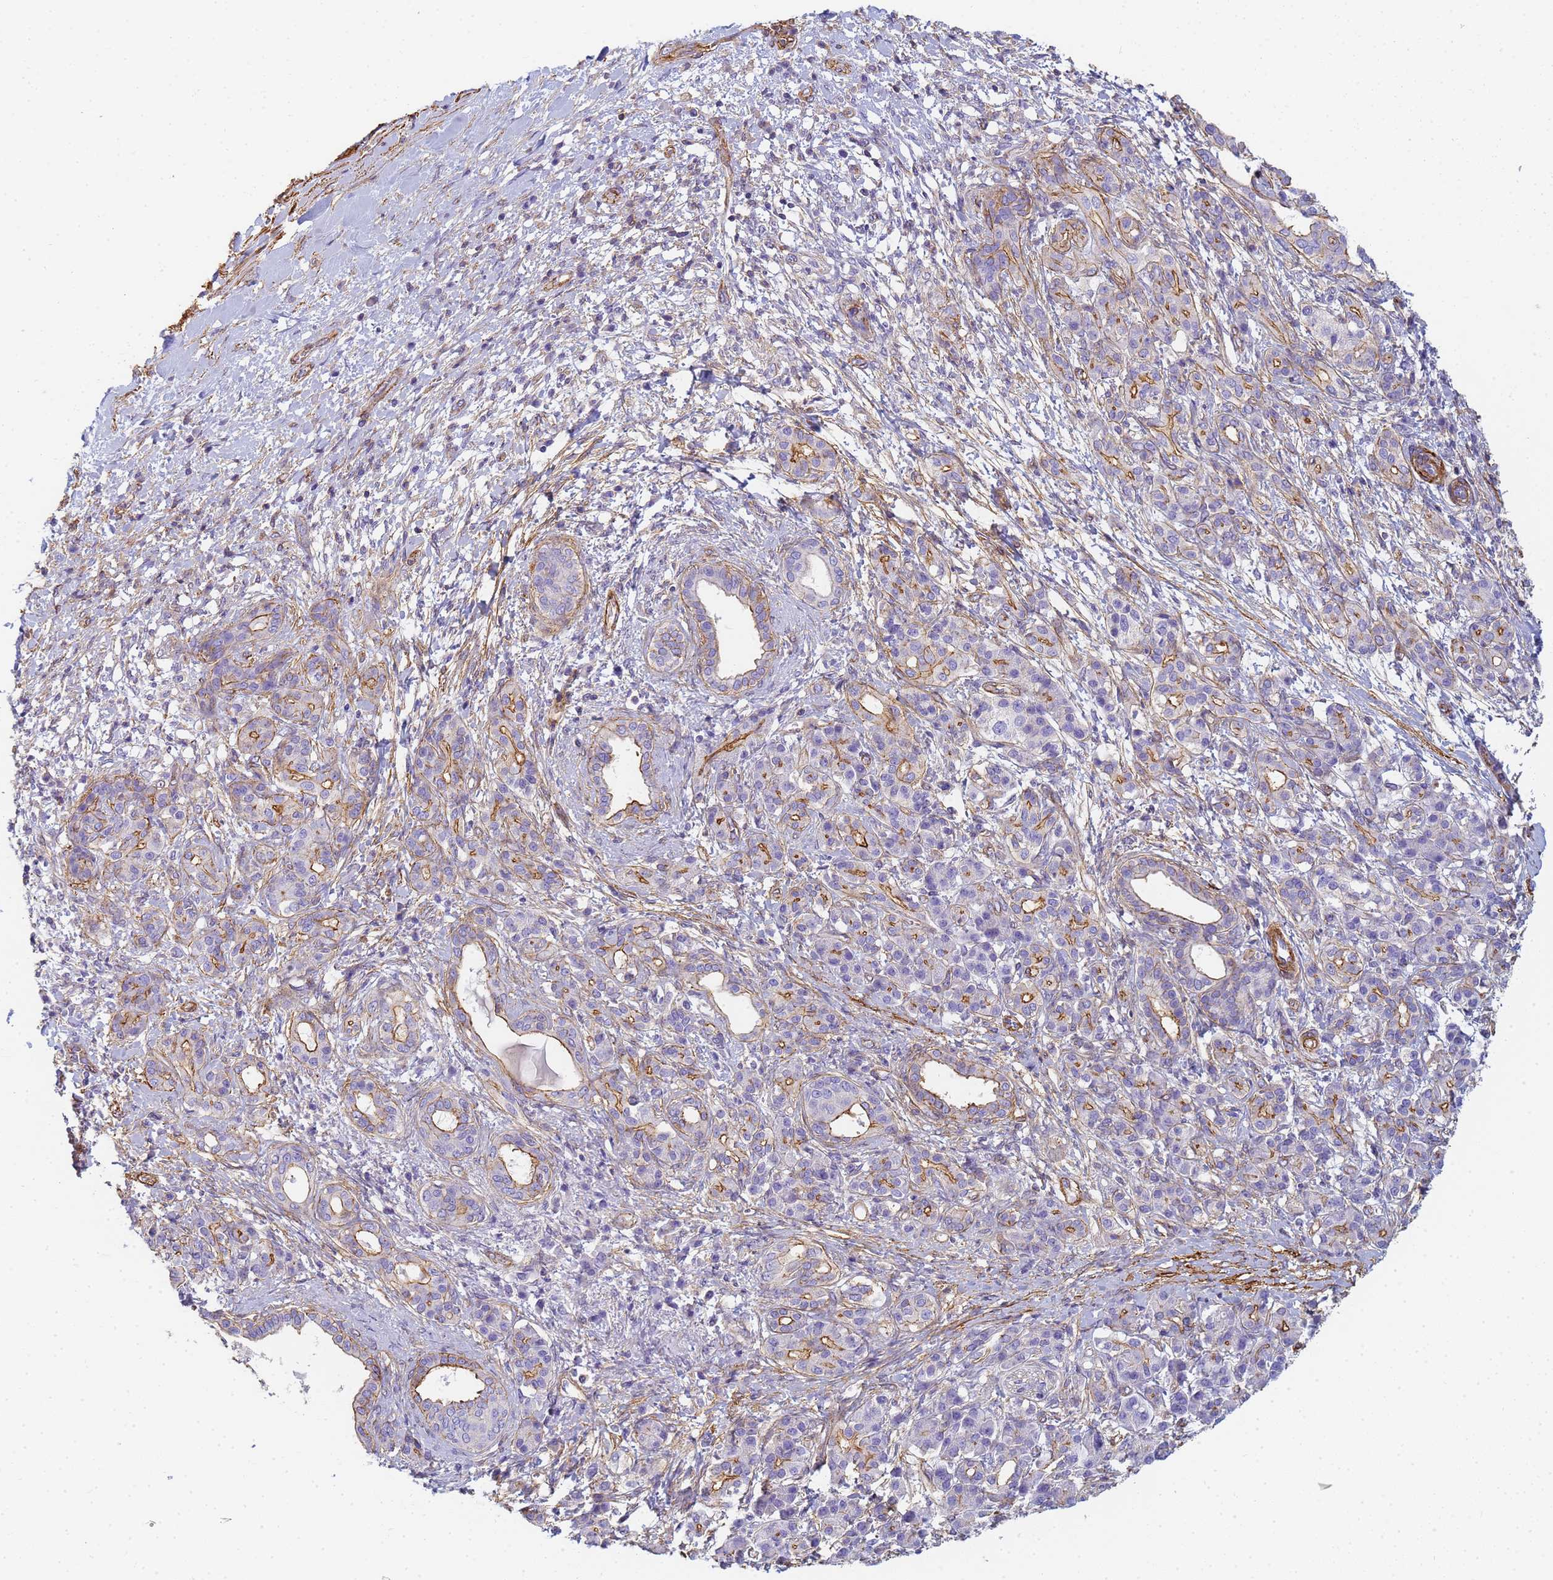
{"staining": {"intensity": "moderate", "quantity": "25%-75%", "location": "cytoplasmic/membranous"}, "tissue": "pancreatic cancer", "cell_type": "Tumor cells", "image_type": "cancer", "snomed": [{"axis": "morphology", "description": "Adenocarcinoma, NOS"}, {"axis": "topography", "description": "Pancreas"}], "caption": "Immunohistochemistry (IHC) staining of pancreatic cancer (adenocarcinoma), which exhibits medium levels of moderate cytoplasmic/membranous staining in about 25%-75% of tumor cells indicating moderate cytoplasmic/membranous protein expression. The staining was performed using DAB (brown) for protein detection and nuclei were counterstained in hematoxylin (blue).", "gene": "TPM1", "patient": {"sex": "female", "age": 55}}